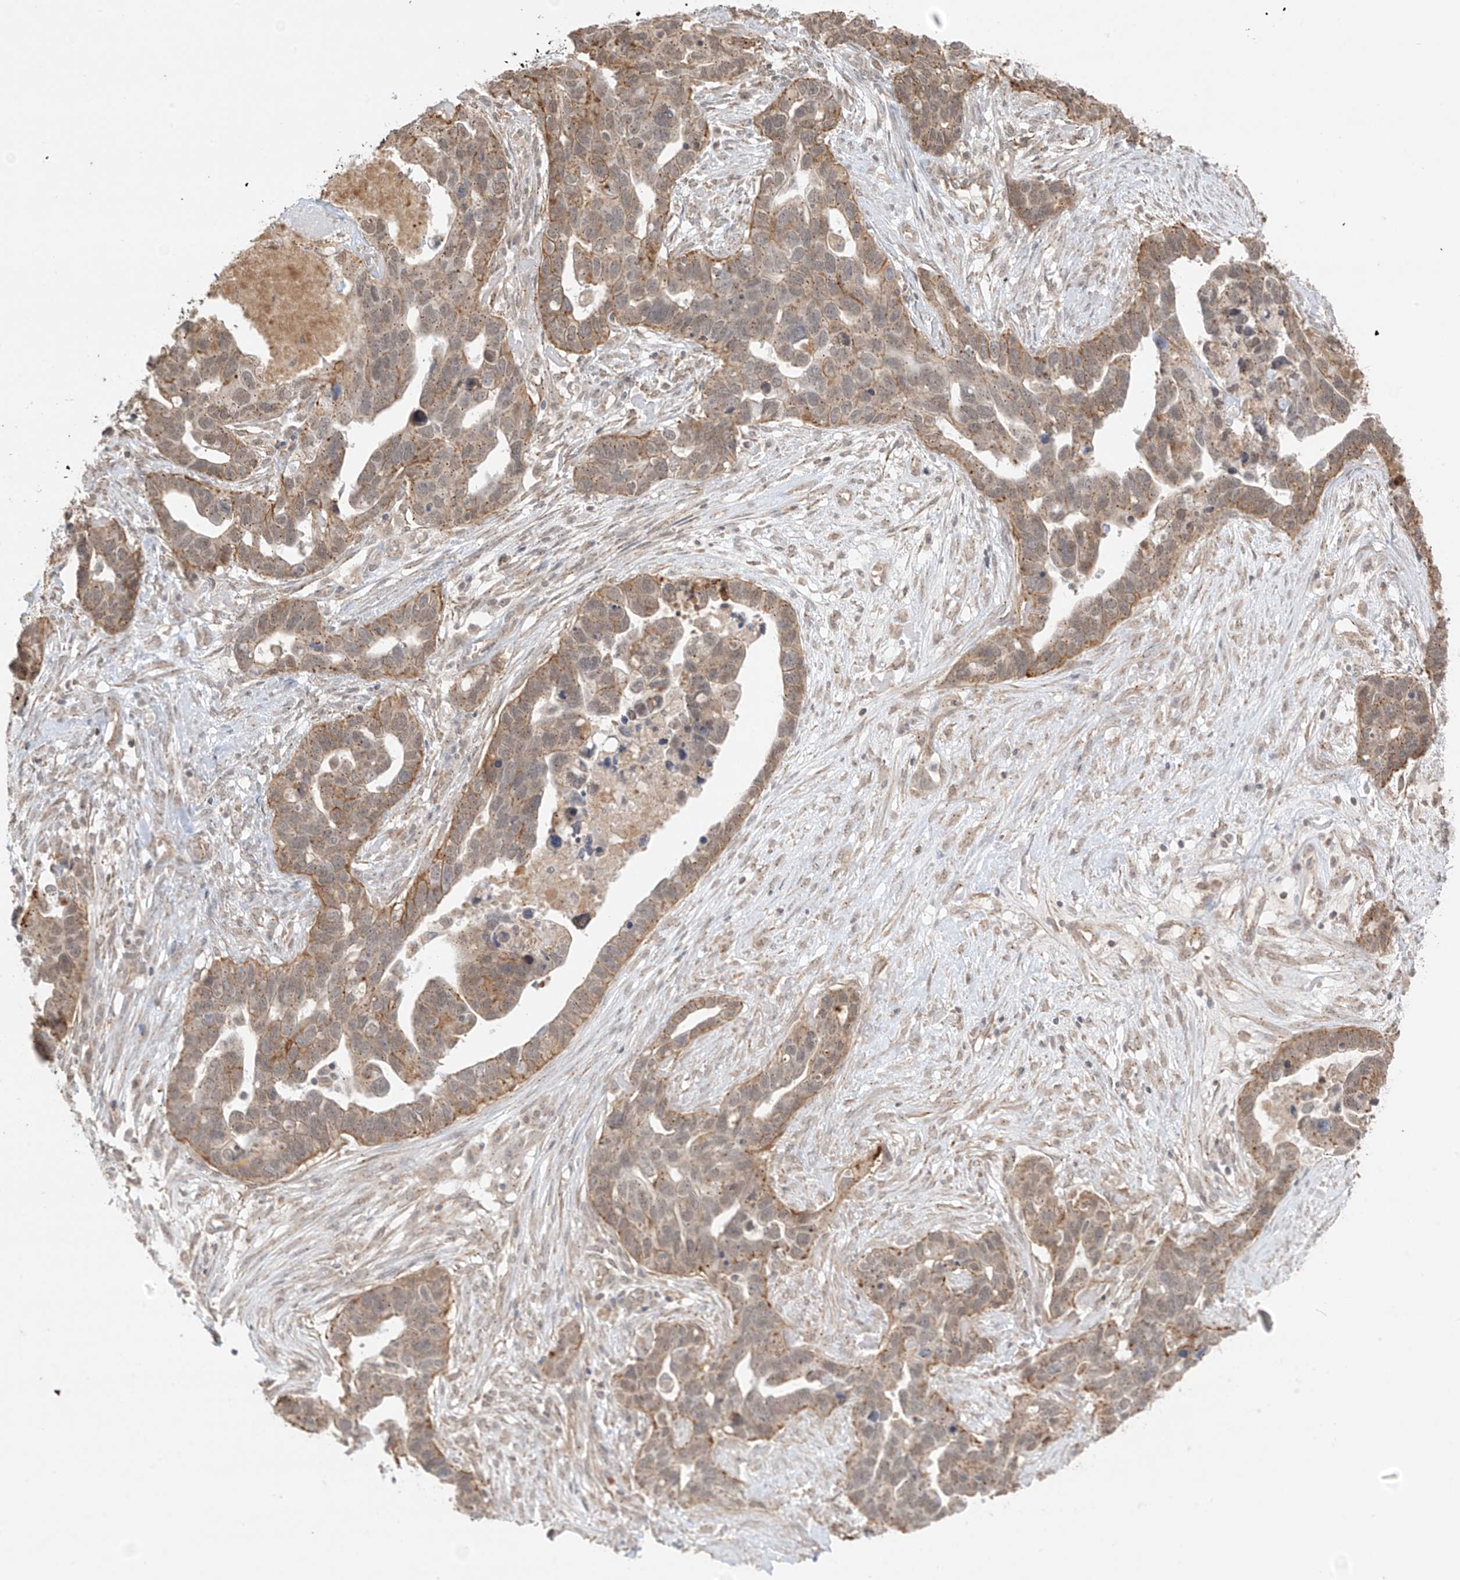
{"staining": {"intensity": "moderate", "quantity": "25%-75%", "location": "cytoplasmic/membranous"}, "tissue": "ovarian cancer", "cell_type": "Tumor cells", "image_type": "cancer", "snomed": [{"axis": "morphology", "description": "Cystadenocarcinoma, serous, NOS"}, {"axis": "topography", "description": "Ovary"}], "caption": "Immunohistochemical staining of serous cystadenocarcinoma (ovarian) exhibits medium levels of moderate cytoplasmic/membranous protein positivity in about 25%-75% of tumor cells.", "gene": "N4BP3", "patient": {"sex": "female", "age": 54}}